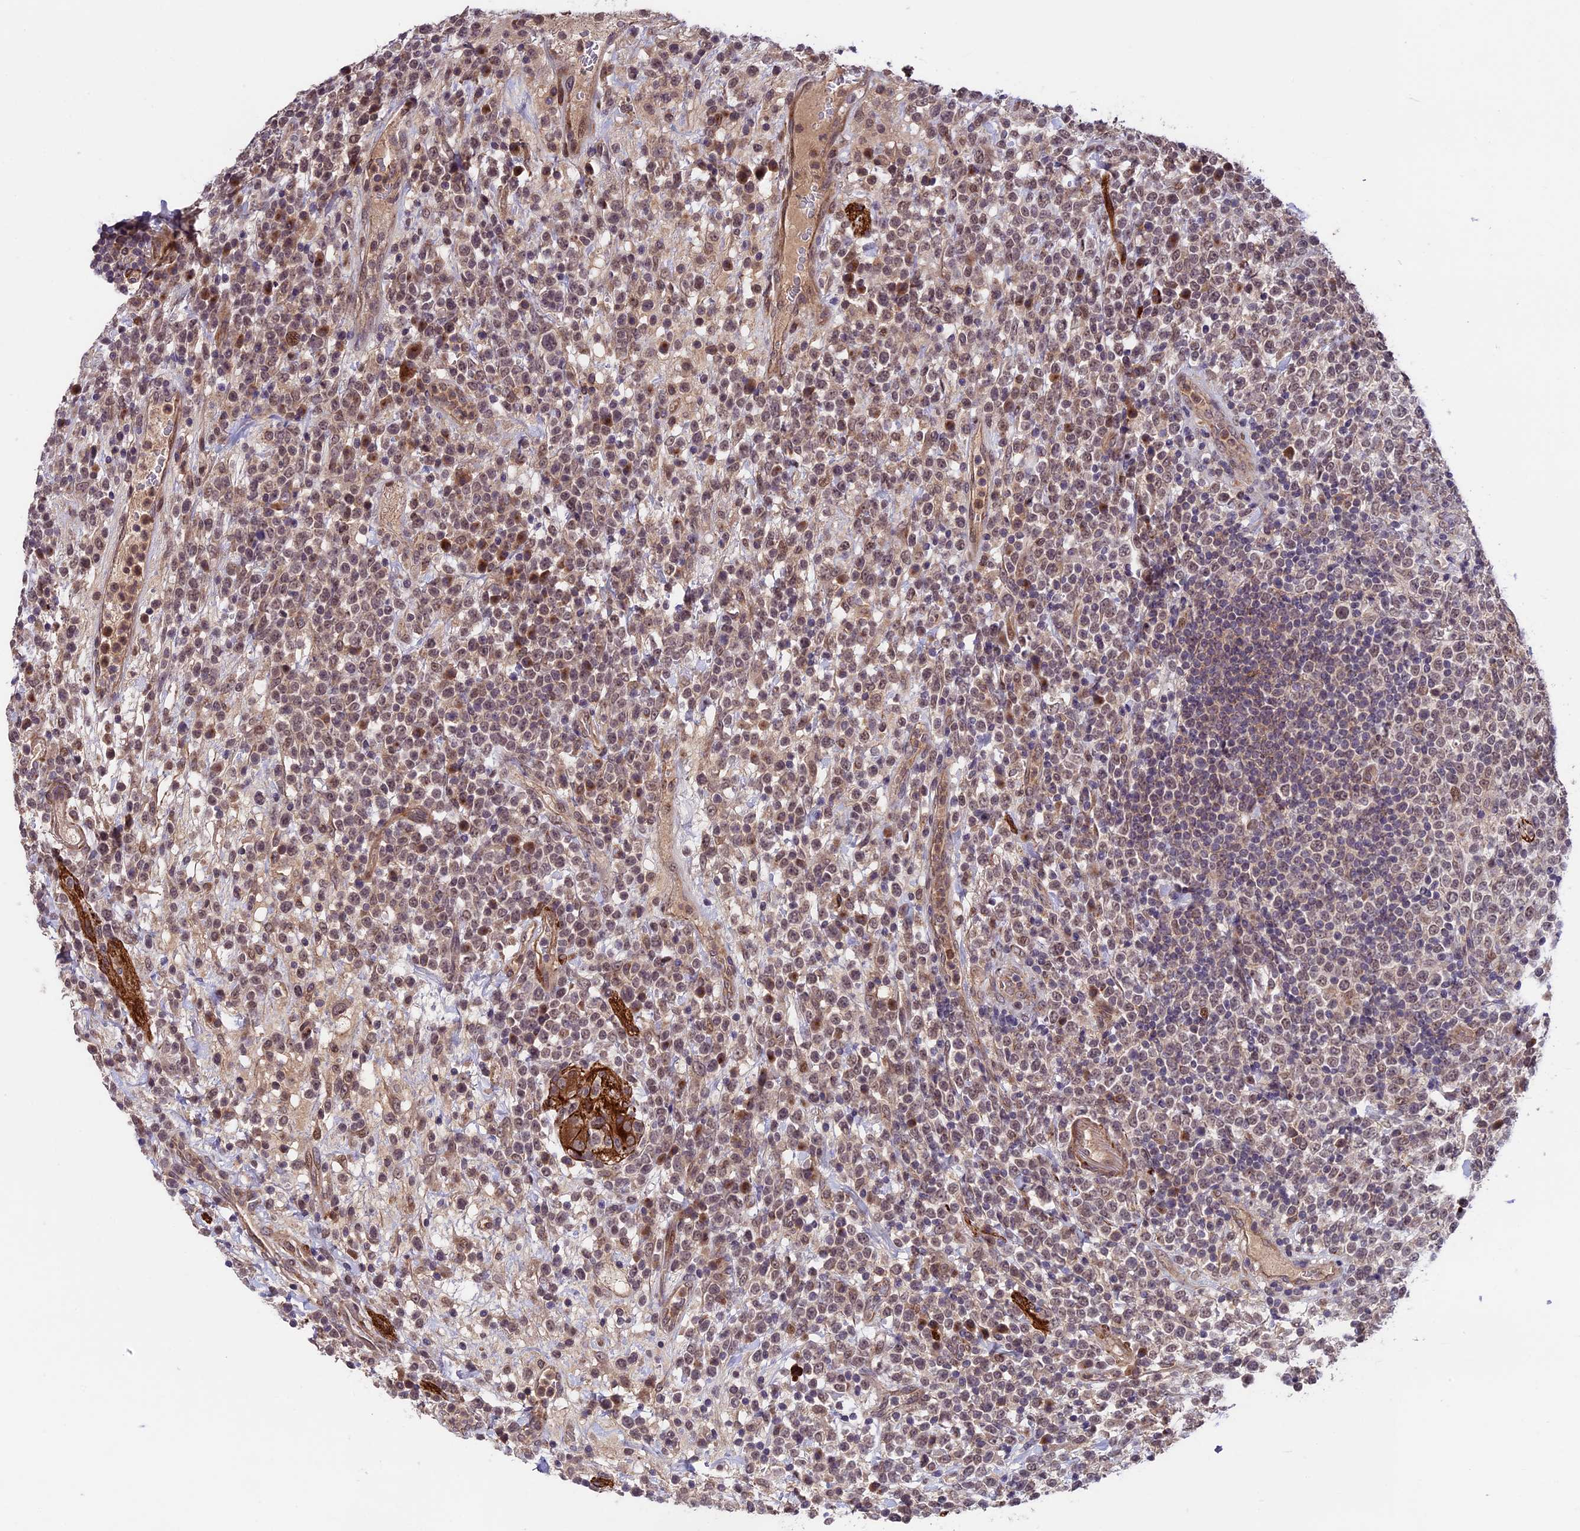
{"staining": {"intensity": "moderate", "quantity": ">75%", "location": "nuclear"}, "tissue": "lymphoma", "cell_type": "Tumor cells", "image_type": "cancer", "snomed": [{"axis": "morphology", "description": "Malignant lymphoma, non-Hodgkin's type, High grade"}, {"axis": "topography", "description": "Colon"}], "caption": "High-magnification brightfield microscopy of lymphoma stained with DAB (3,3'-diaminobenzidine) (brown) and counterstained with hematoxylin (blue). tumor cells exhibit moderate nuclear expression is identified in about>75% of cells.", "gene": "SIPA1L3", "patient": {"sex": "female", "age": 53}}